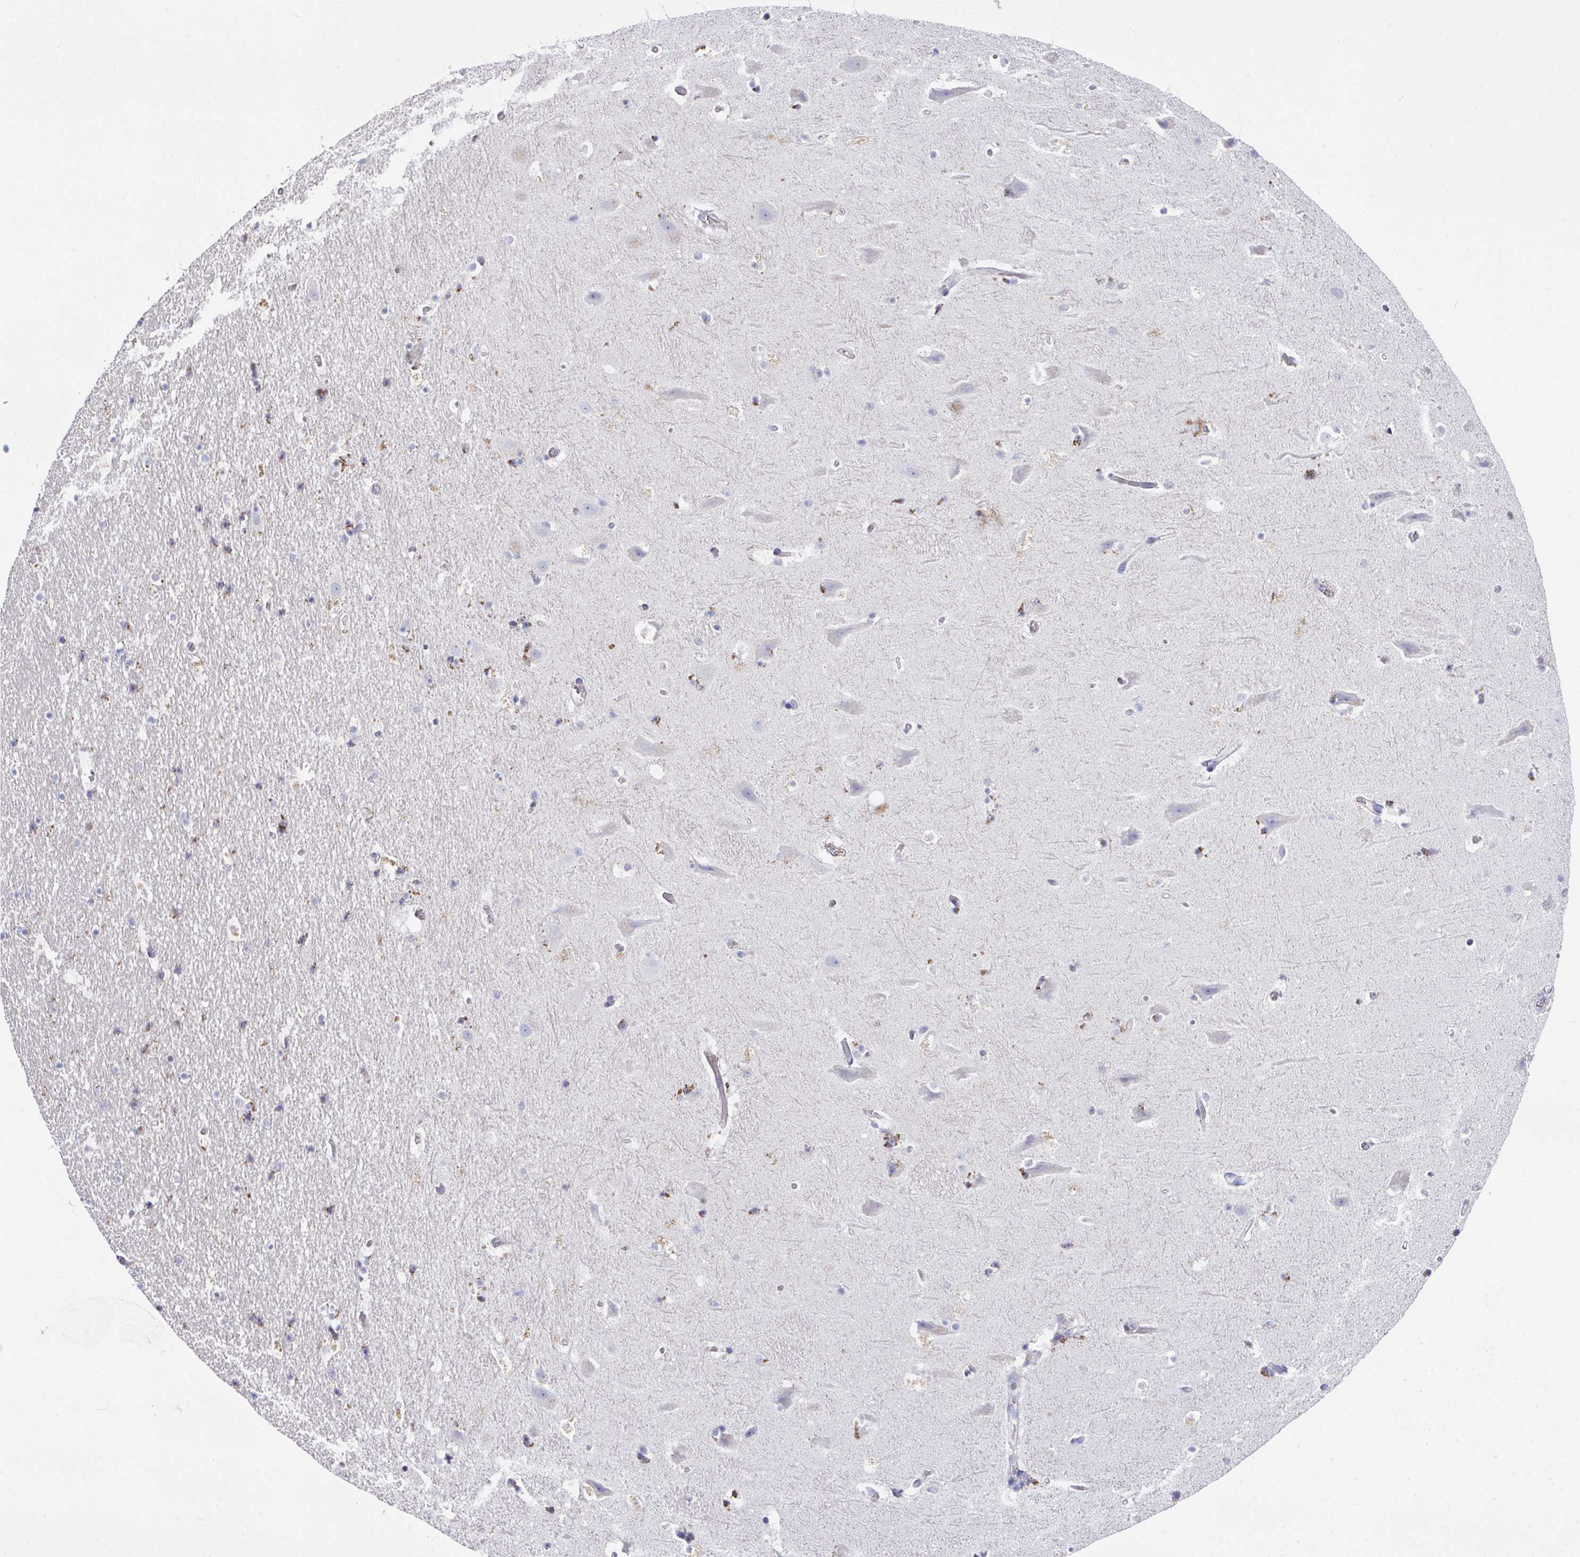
{"staining": {"intensity": "moderate", "quantity": "<25%", "location": "cytoplasmic/membranous"}, "tissue": "hippocampus", "cell_type": "Glial cells", "image_type": "normal", "snomed": [{"axis": "morphology", "description": "Normal tissue, NOS"}, {"axis": "topography", "description": "Hippocampus"}], "caption": "Immunohistochemical staining of unremarkable human hippocampus demonstrates moderate cytoplasmic/membranous protein expression in approximately <25% of glial cells. (DAB (3,3'-diaminobenzidine) IHC, brown staining for protein, blue staining for nuclei).", "gene": "CLDN1", "patient": {"sex": "male", "age": 37}}